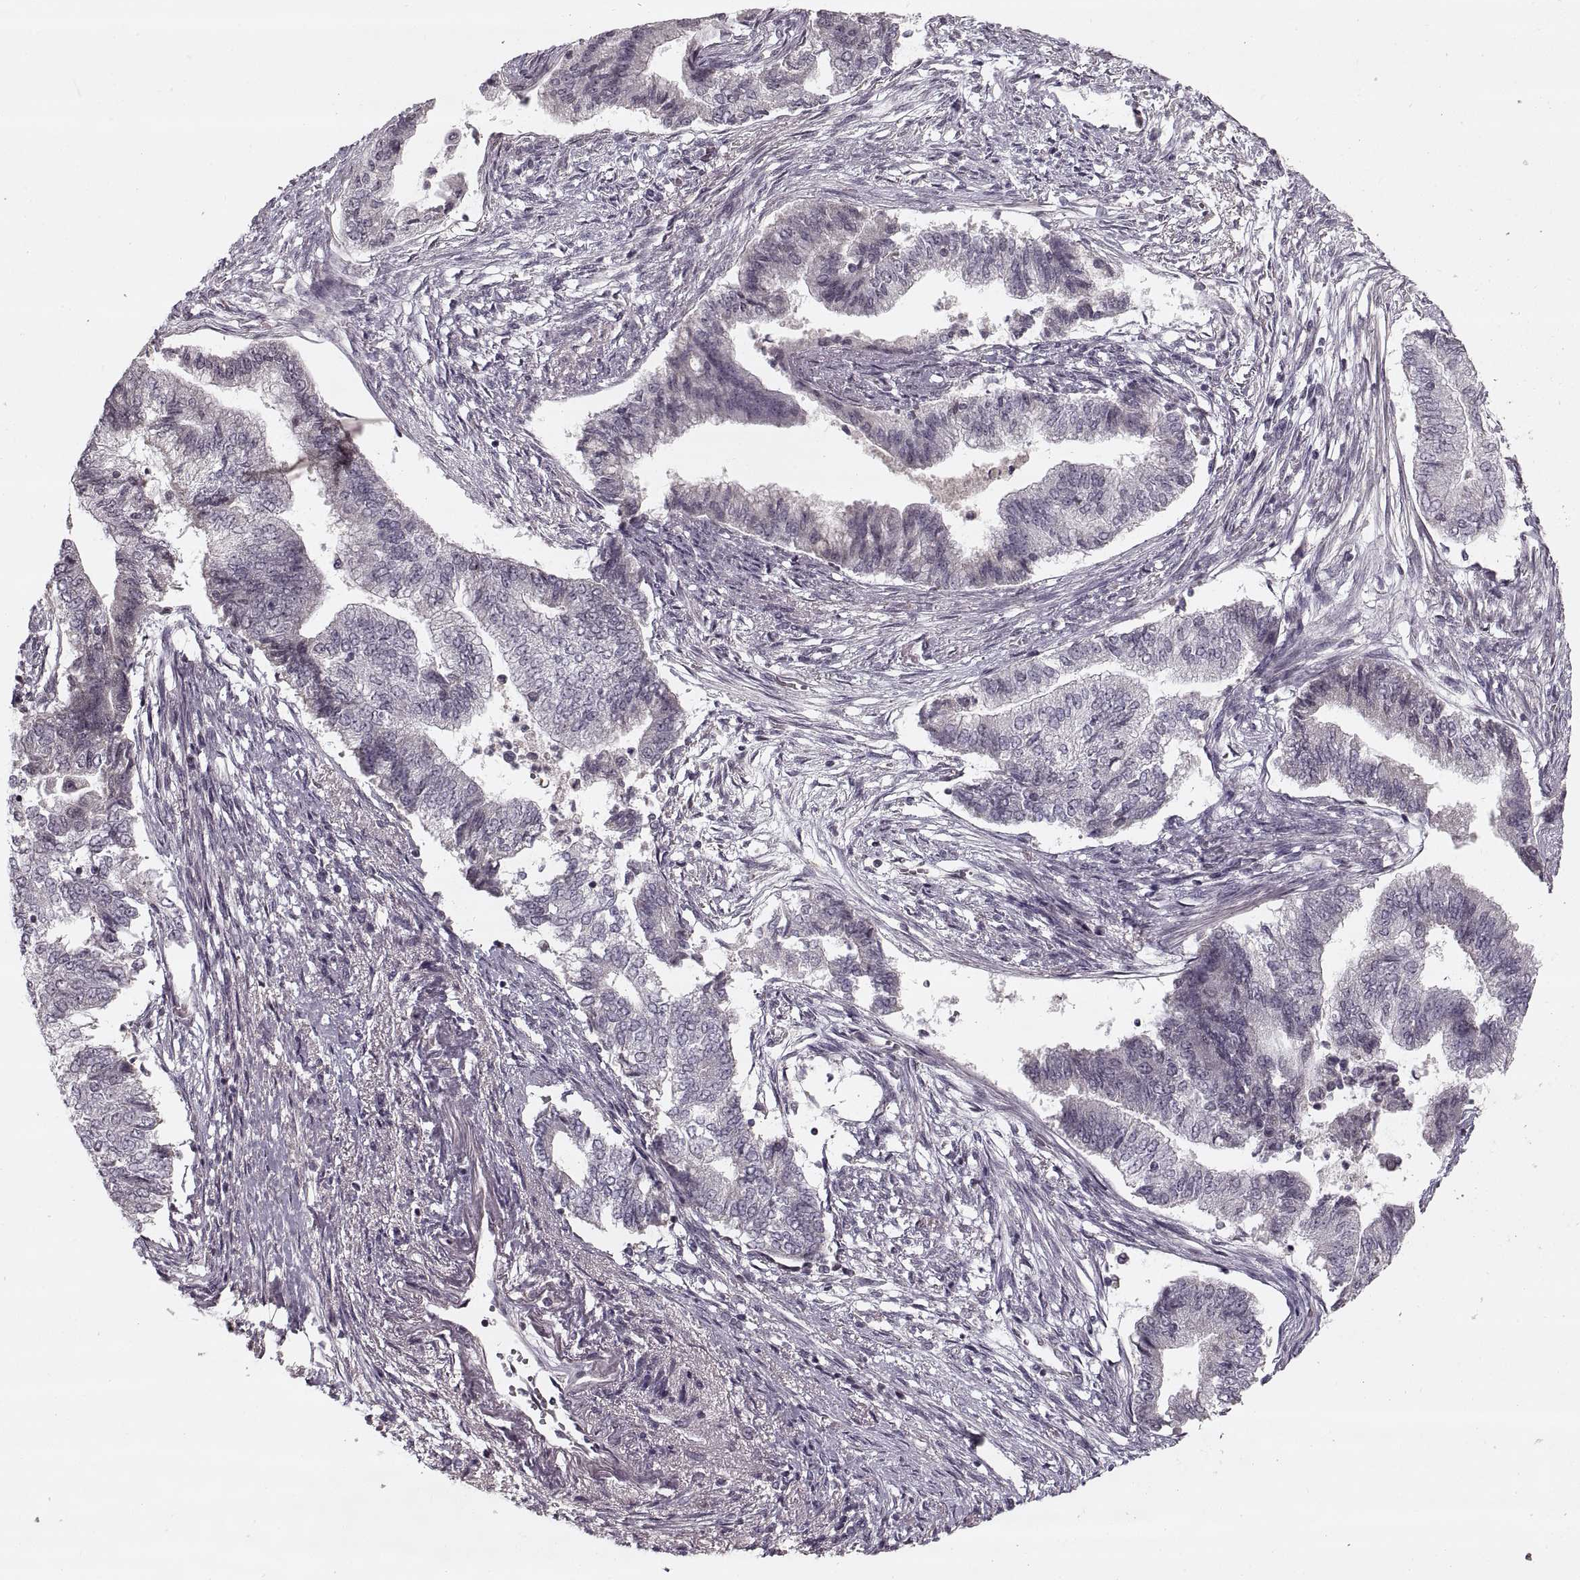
{"staining": {"intensity": "negative", "quantity": "none", "location": "none"}, "tissue": "endometrial cancer", "cell_type": "Tumor cells", "image_type": "cancer", "snomed": [{"axis": "morphology", "description": "Adenocarcinoma, NOS"}, {"axis": "topography", "description": "Endometrium"}], "caption": "DAB immunohistochemical staining of human endometrial cancer exhibits no significant staining in tumor cells.", "gene": "ASIC3", "patient": {"sex": "female", "age": 65}}